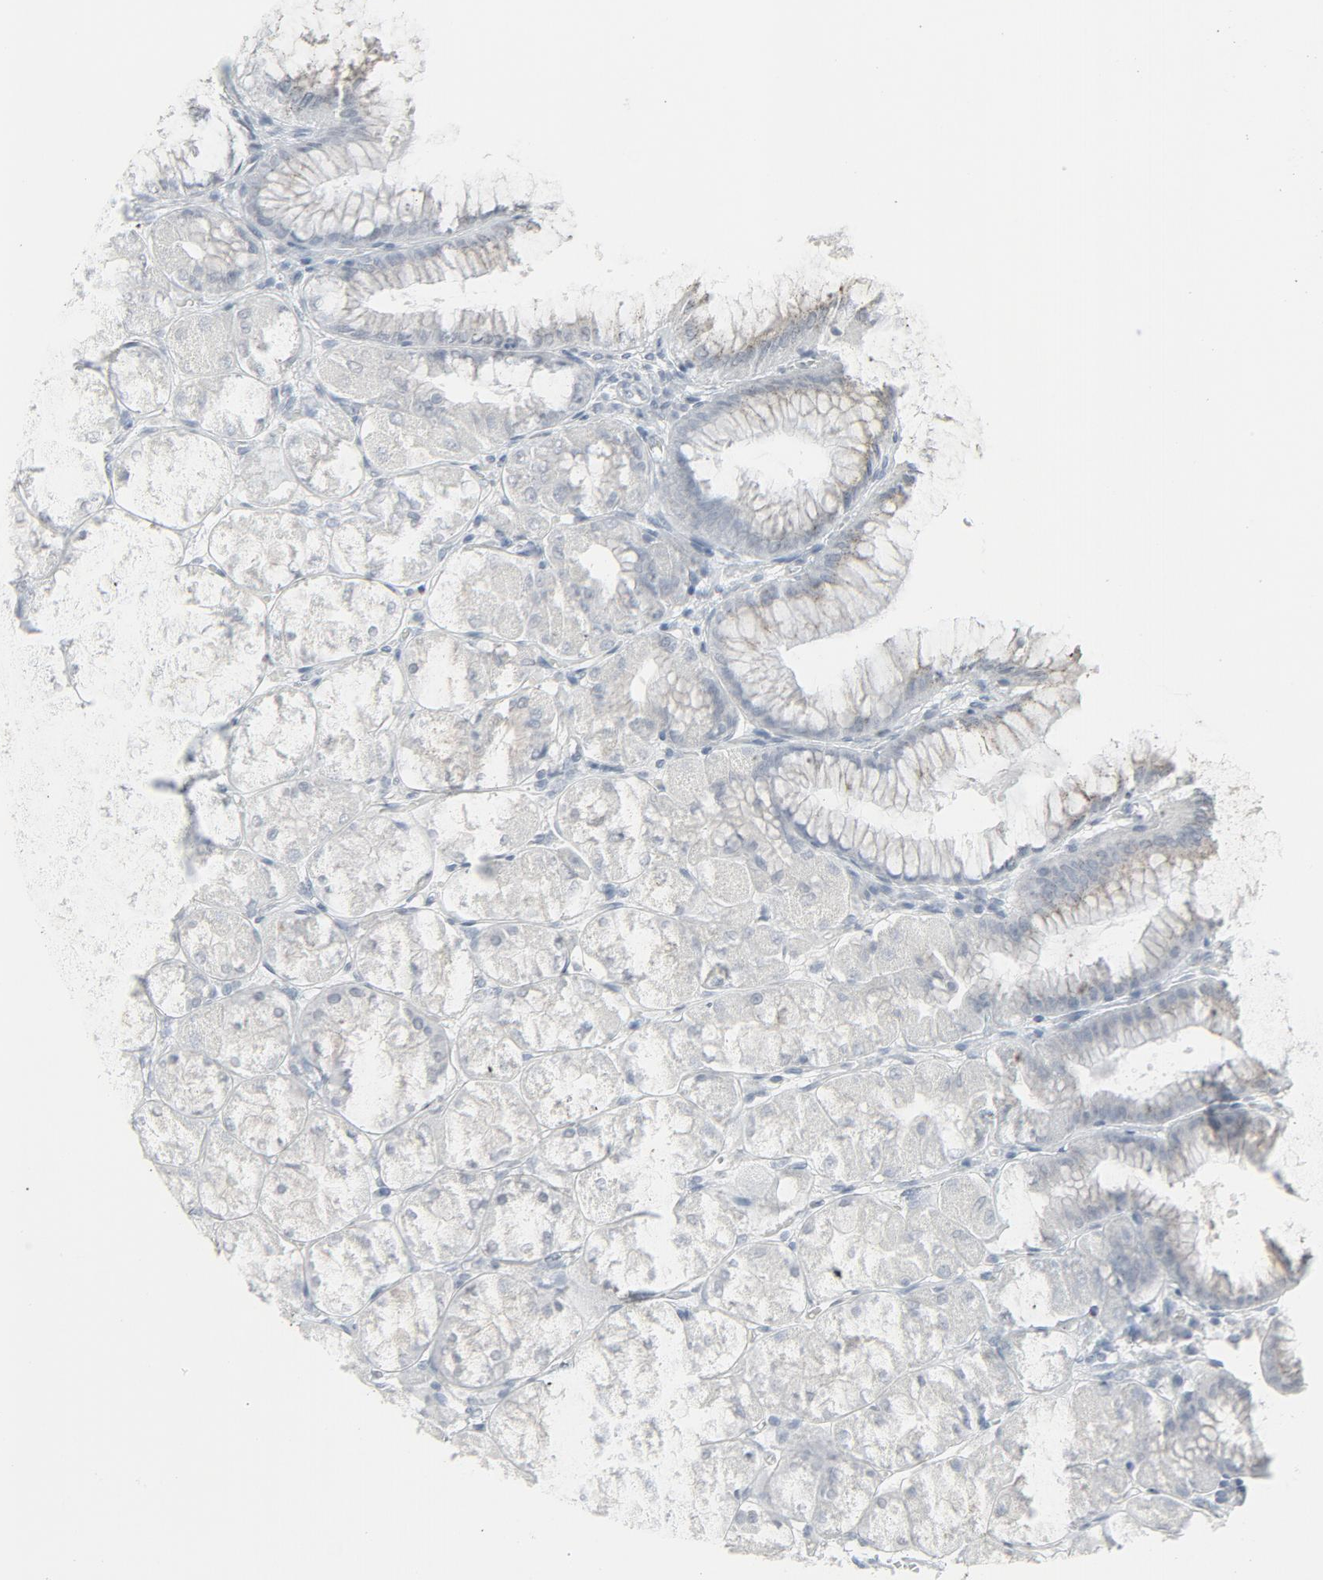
{"staining": {"intensity": "weak", "quantity": "<25%", "location": "cytoplasmic/membranous"}, "tissue": "stomach", "cell_type": "Glandular cells", "image_type": "normal", "snomed": [{"axis": "morphology", "description": "Normal tissue, NOS"}, {"axis": "topography", "description": "Stomach, upper"}], "caption": "The micrograph shows no significant expression in glandular cells of stomach. (DAB (3,3'-diaminobenzidine) immunohistochemistry (IHC) visualized using brightfield microscopy, high magnification).", "gene": "FGFR3", "patient": {"sex": "female", "age": 56}}